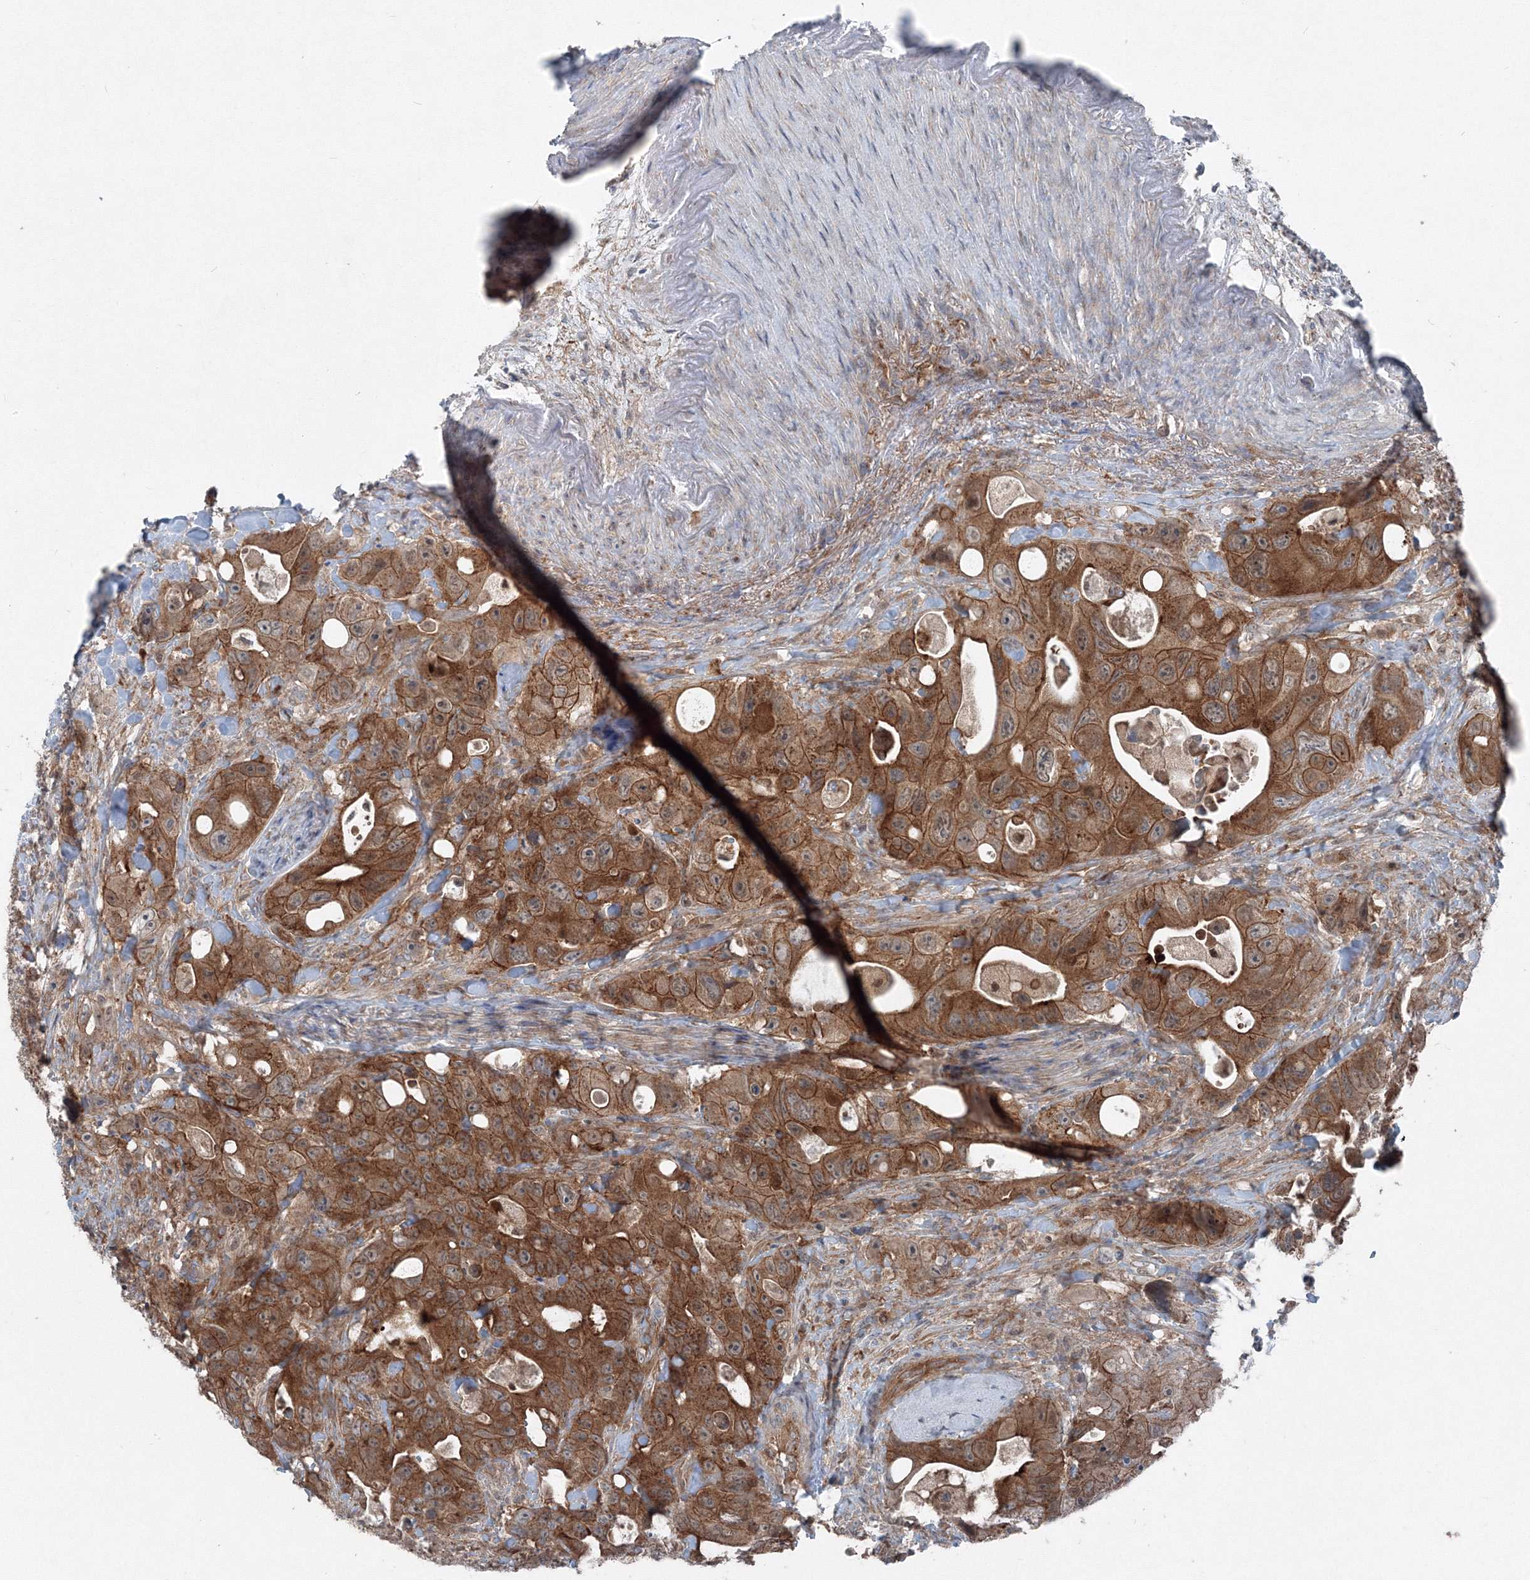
{"staining": {"intensity": "strong", "quantity": ">75%", "location": "cytoplasmic/membranous"}, "tissue": "colorectal cancer", "cell_type": "Tumor cells", "image_type": "cancer", "snomed": [{"axis": "morphology", "description": "Adenocarcinoma, NOS"}, {"axis": "topography", "description": "Colon"}], "caption": "Immunohistochemistry (IHC) micrograph of human colorectal adenocarcinoma stained for a protein (brown), which demonstrates high levels of strong cytoplasmic/membranous expression in about >75% of tumor cells.", "gene": "TPRKB", "patient": {"sex": "female", "age": 46}}